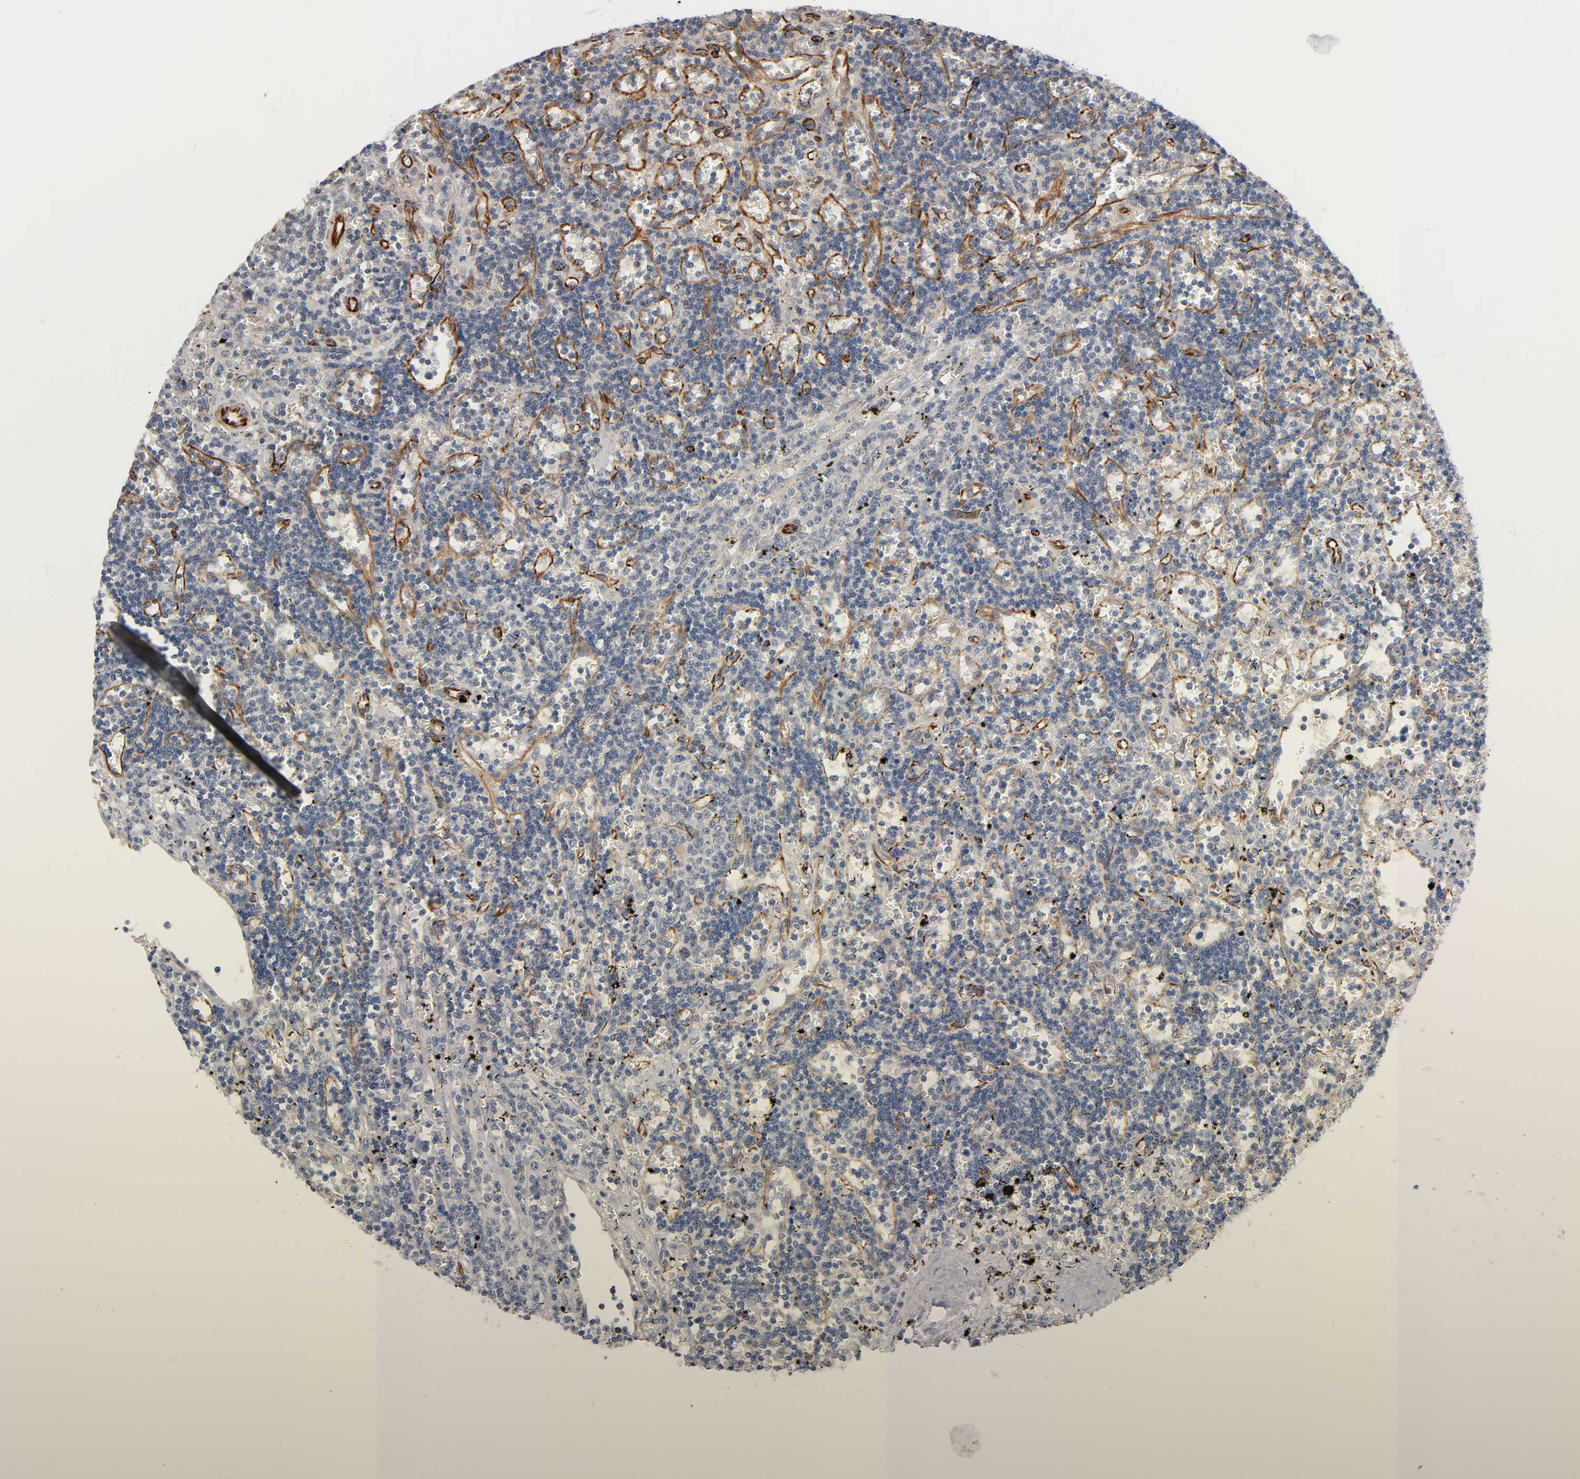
{"staining": {"intensity": "weak", "quantity": "25%-75%", "location": "cytoplasmic/membranous"}, "tissue": "lymphoma", "cell_type": "Tumor cells", "image_type": "cancer", "snomed": [{"axis": "morphology", "description": "Malignant lymphoma, non-Hodgkin's type, Low grade"}, {"axis": "topography", "description": "Spleen"}], "caption": "Immunohistochemical staining of human lymphoma displays weak cytoplasmic/membranous protein expression in about 25%-75% of tumor cells.", "gene": "REEP6", "patient": {"sex": "male", "age": 60}}